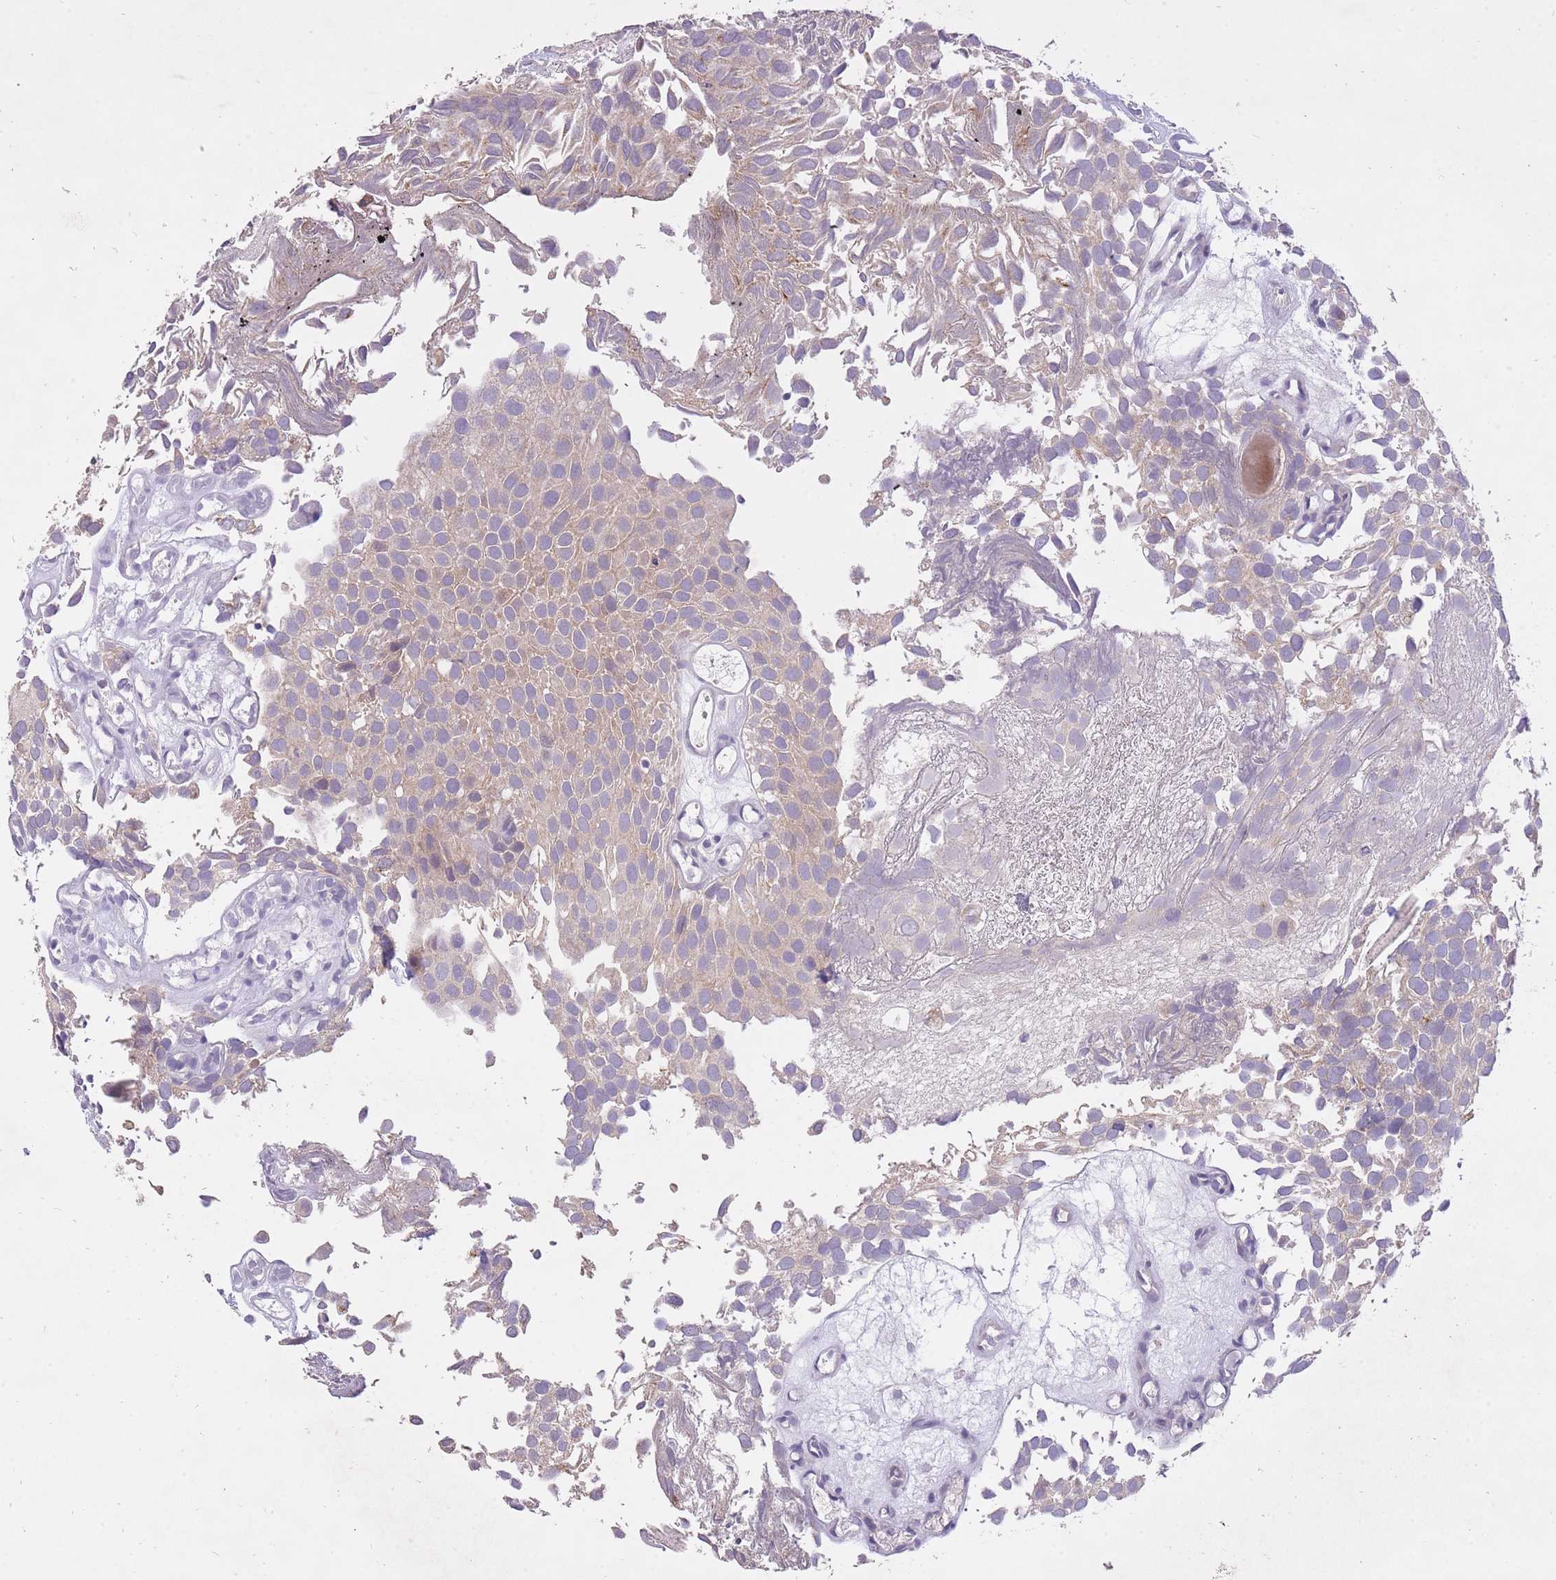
{"staining": {"intensity": "weak", "quantity": "<25%", "location": "cytoplasmic/membranous"}, "tissue": "urothelial cancer", "cell_type": "Tumor cells", "image_type": "cancer", "snomed": [{"axis": "morphology", "description": "Urothelial carcinoma, Low grade"}, {"axis": "topography", "description": "Urinary bladder"}], "caption": "Tumor cells are negative for brown protein staining in urothelial carcinoma (low-grade).", "gene": "FRG2C", "patient": {"sex": "male", "age": 88}}